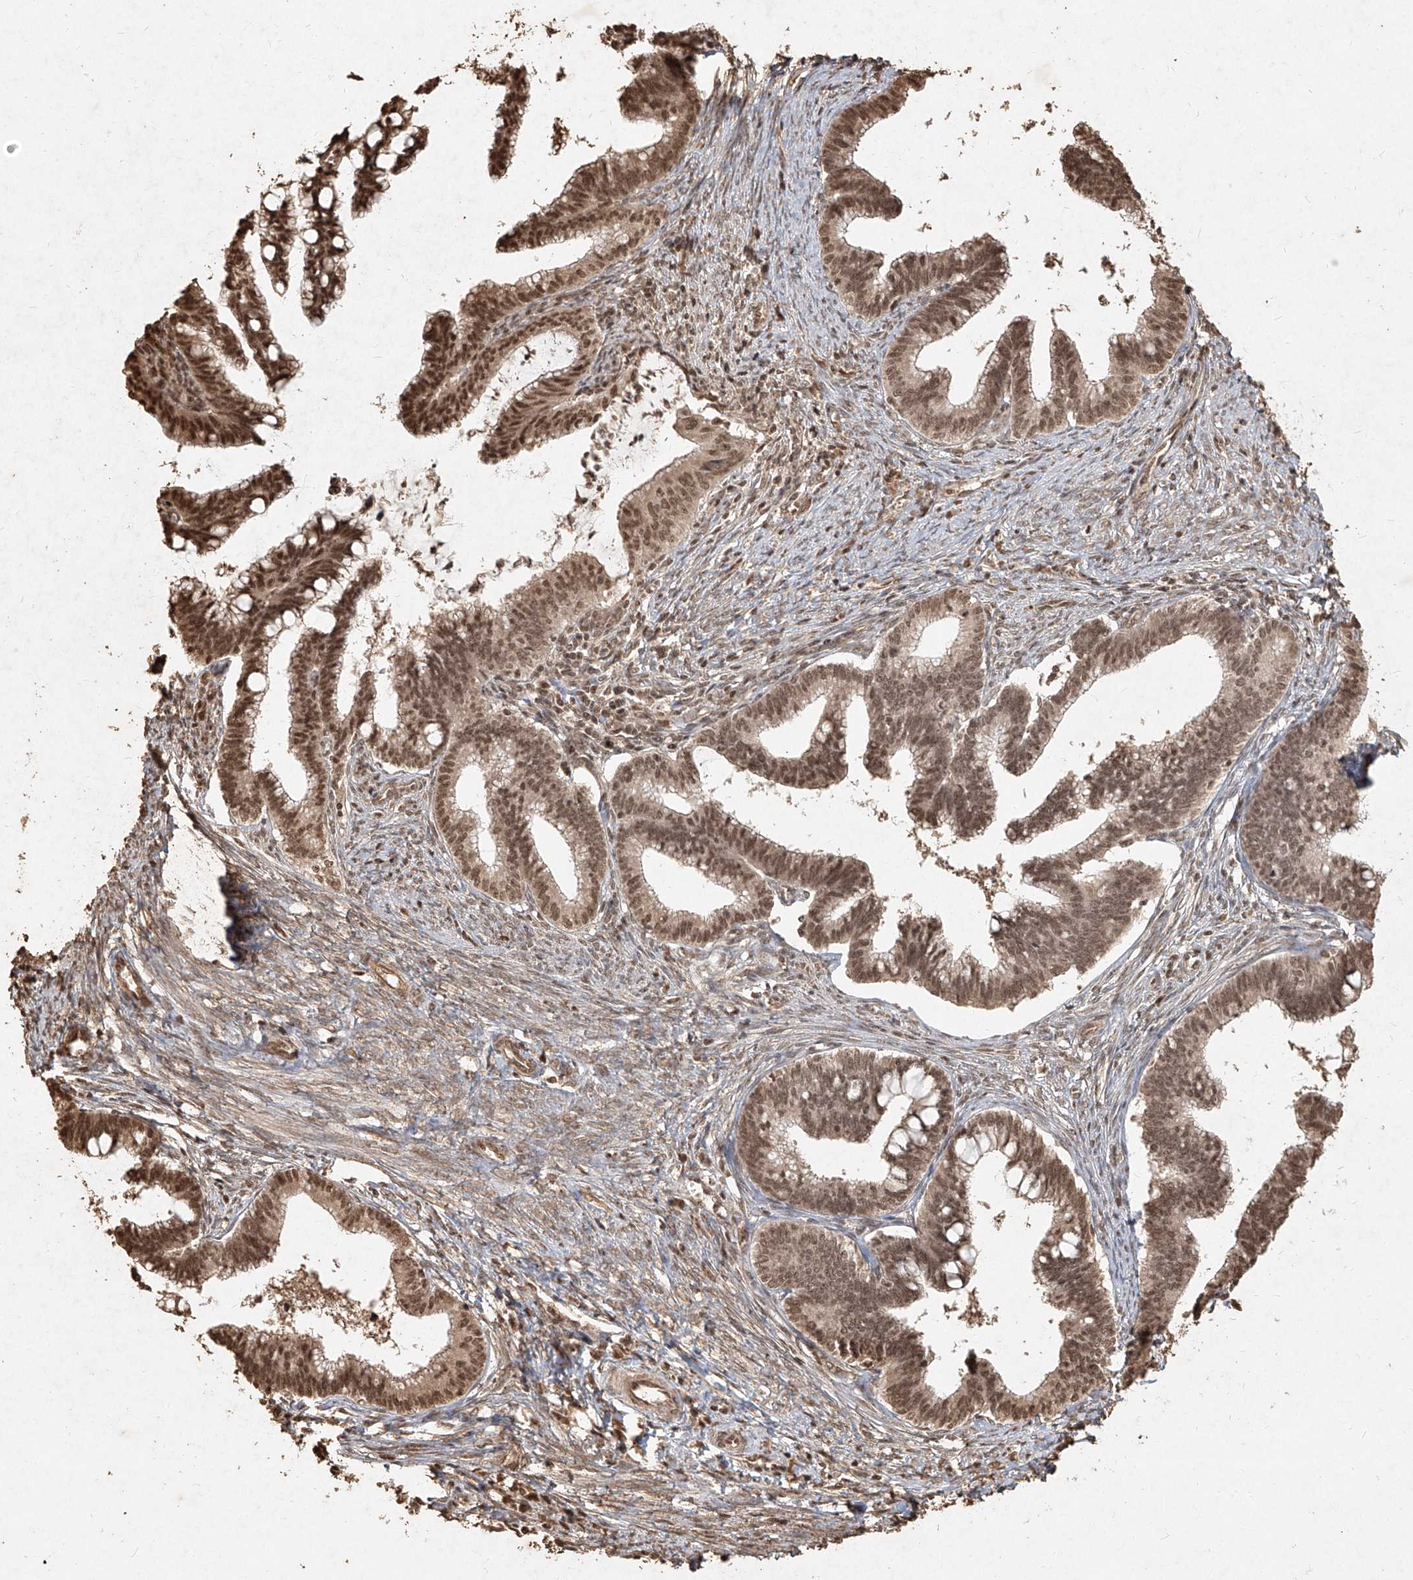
{"staining": {"intensity": "moderate", "quantity": ">75%", "location": "nuclear"}, "tissue": "cervical cancer", "cell_type": "Tumor cells", "image_type": "cancer", "snomed": [{"axis": "morphology", "description": "Adenocarcinoma, NOS"}, {"axis": "topography", "description": "Cervix"}], "caption": "Cervical cancer stained with DAB (3,3'-diaminobenzidine) immunohistochemistry (IHC) exhibits medium levels of moderate nuclear expression in about >75% of tumor cells. (DAB = brown stain, brightfield microscopy at high magnification).", "gene": "UBE2K", "patient": {"sex": "female", "age": 36}}